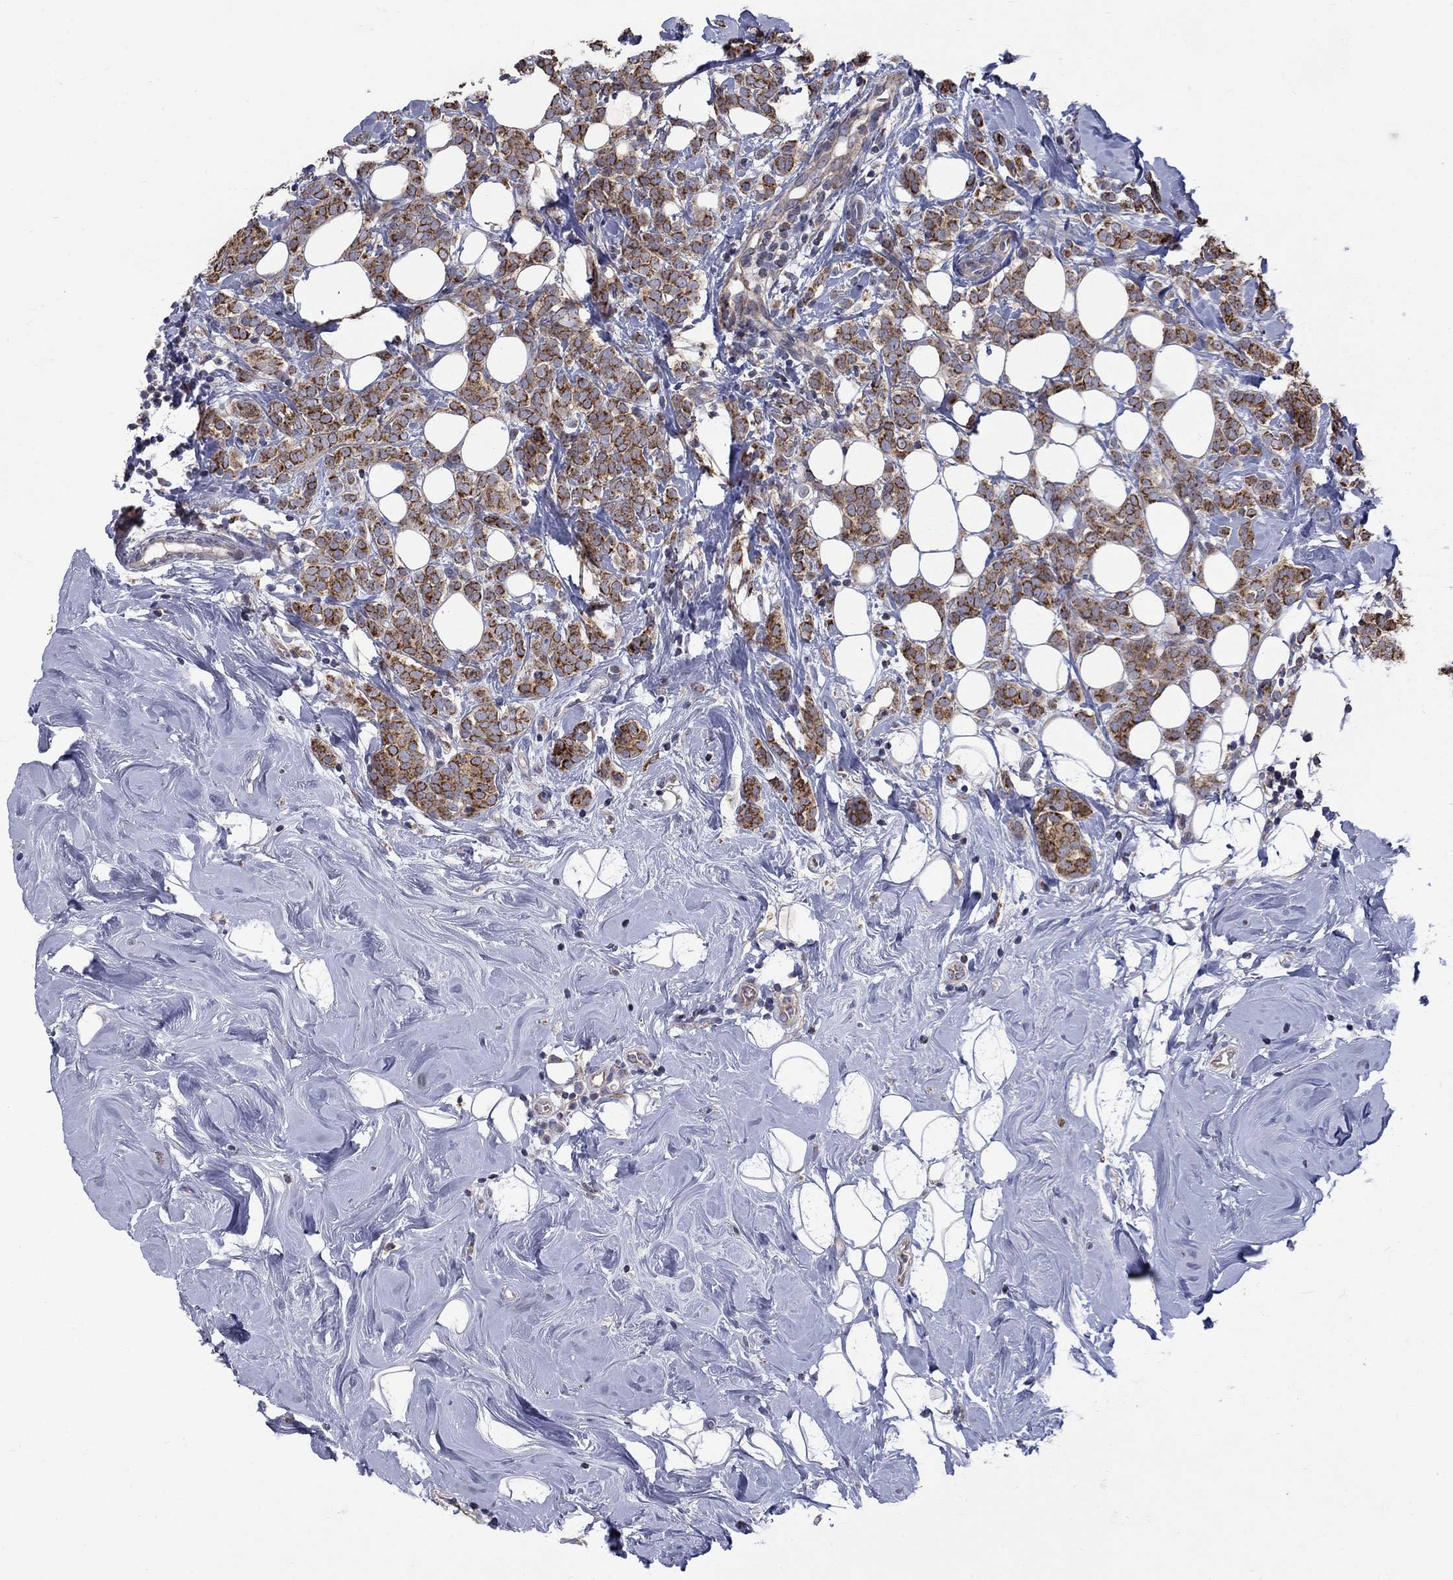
{"staining": {"intensity": "strong", "quantity": ">75%", "location": "cytoplasmic/membranous"}, "tissue": "breast cancer", "cell_type": "Tumor cells", "image_type": "cancer", "snomed": [{"axis": "morphology", "description": "Lobular carcinoma"}, {"axis": "topography", "description": "Breast"}], "caption": "Breast cancer stained with a protein marker displays strong staining in tumor cells.", "gene": "SH2B1", "patient": {"sex": "female", "age": 49}}